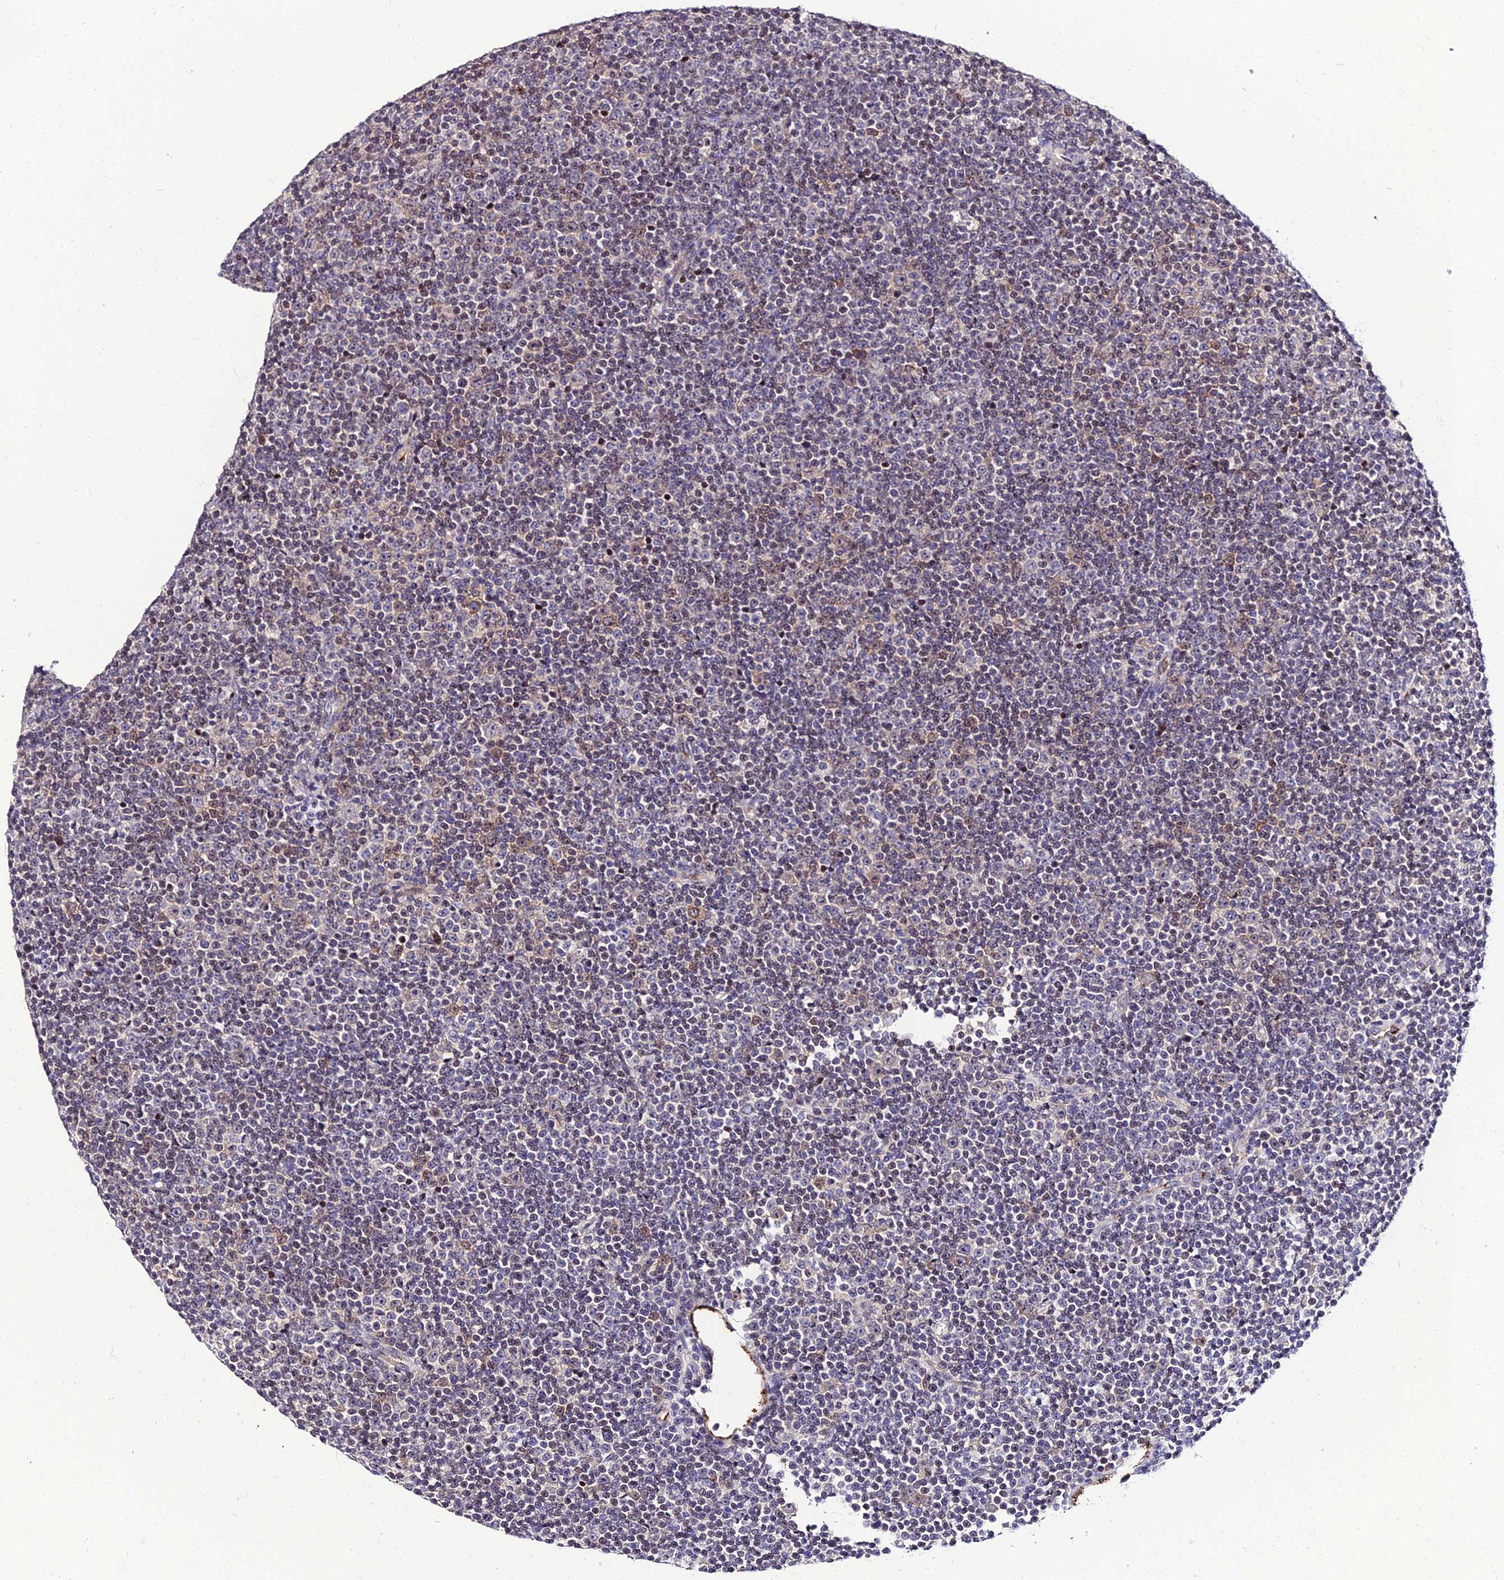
{"staining": {"intensity": "moderate", "quantity": "<25%", "location": "nuclear"}, "tissue": "lymphoma", "cell_type": "Tumor cells", "image_type": "cancer", "snomed": [{"axis": "morphology", "description": "Malignant lymphoma, non-Hodgkin's type, Low grade"}, {"axis": "topography", "description": "Lymph node"}], "caption": "Protein staining demonstrates moderate nuclear staining in about <25% of tumor cells in low-grade malignant lymphoma, non-Hodgkin's type.", "gene": "SHQ1", "patient": {"sex": "female", "age": 67}}